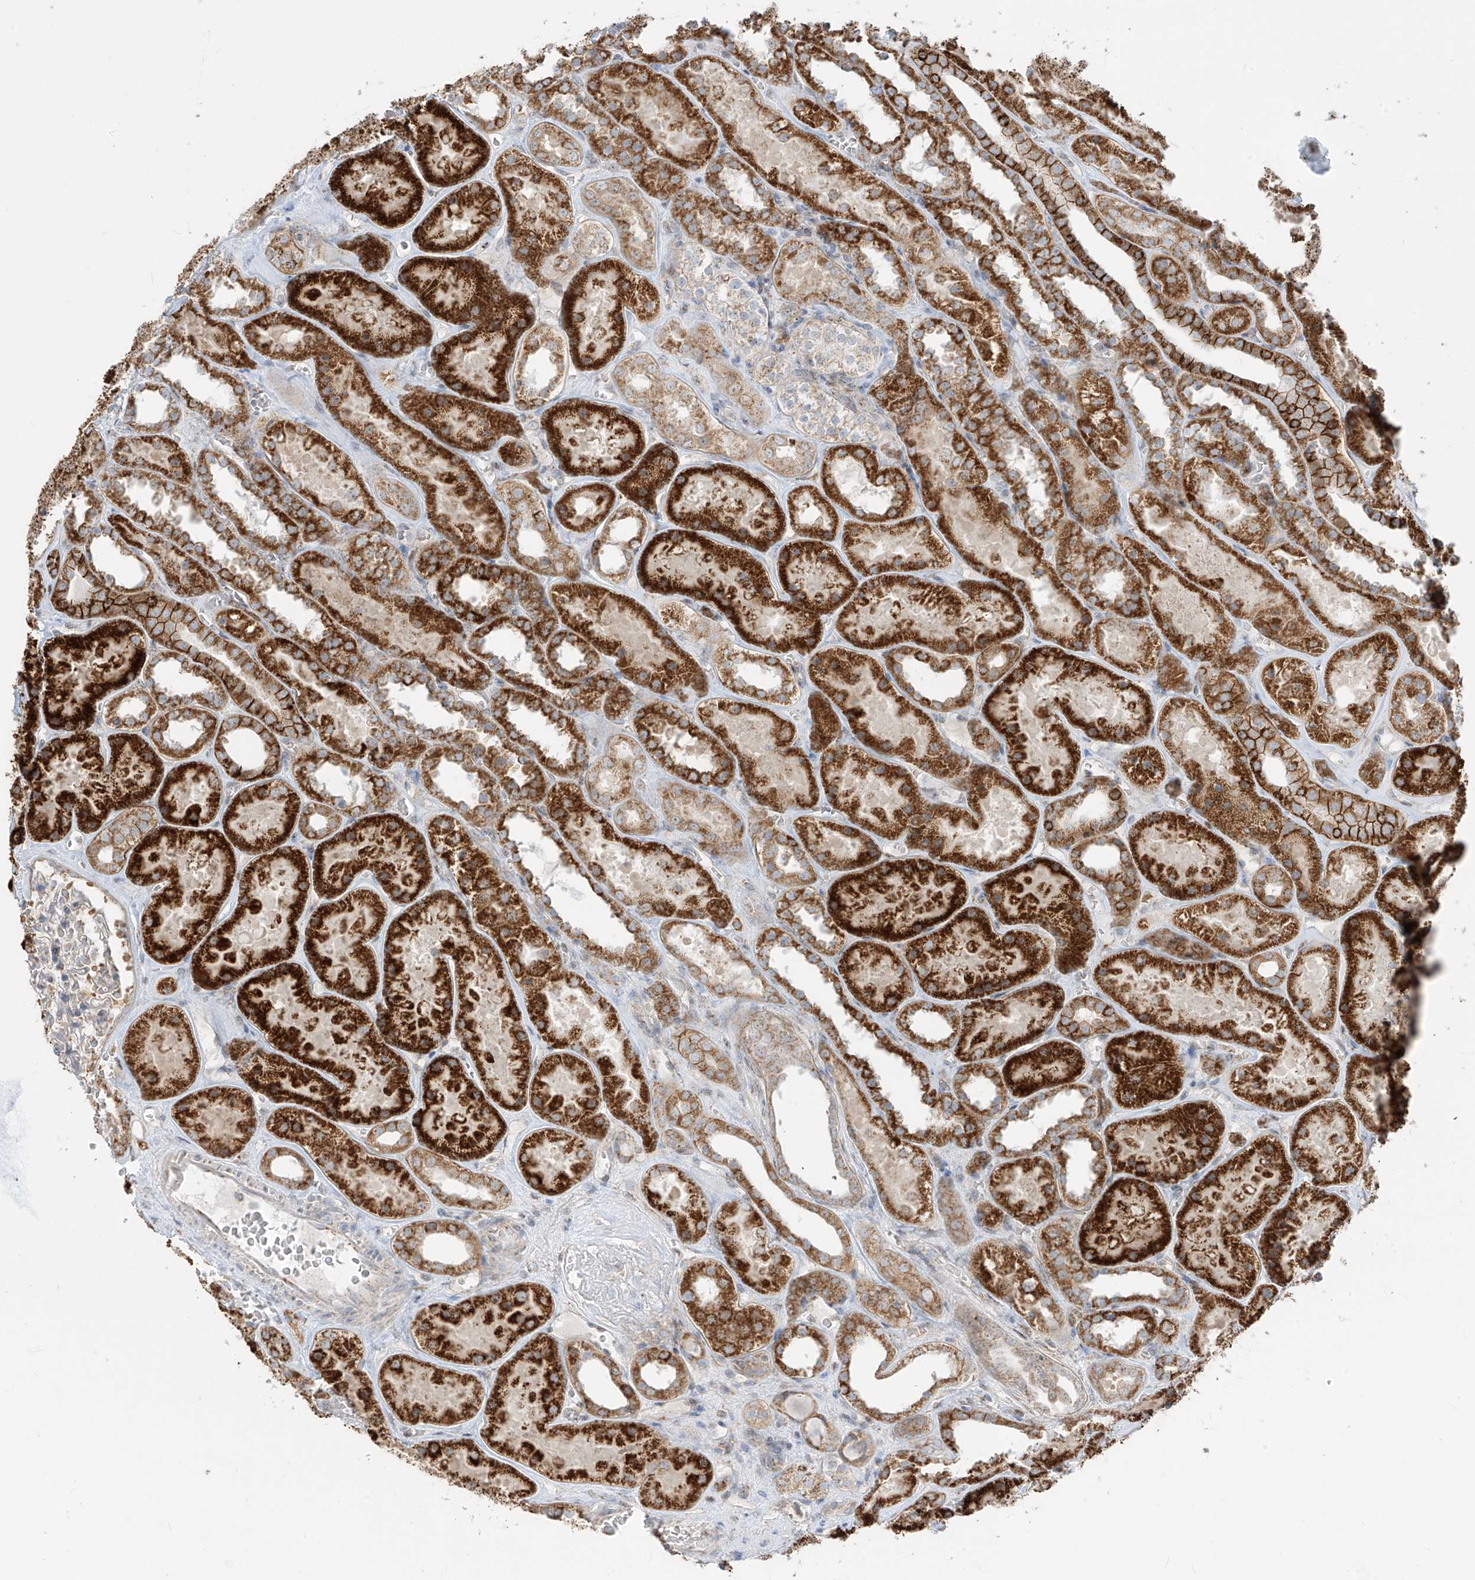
{"staining": {"intensity": "weak", "quantity": "<25%", "location": "cytoplasmic/membranous"}, "tissue": "kidney", "cell_type": "Cells in glomeruli", "image_type": "normal", "snomed": [{"axis": "morphology", "description": "Normal tissue, NOS"}, {"axis": "topography", "description": "Kidney"}], "caption": "Kidney was stained to show a protein in brown. There is no significant staining in cells in glomeruli. (DAB (3,3'-diaminobenzidine) immunohistochemistry (IHC), high magnification).", "gene": "ARHGEF40", "patient": {"sex": "female", "age": 41}}